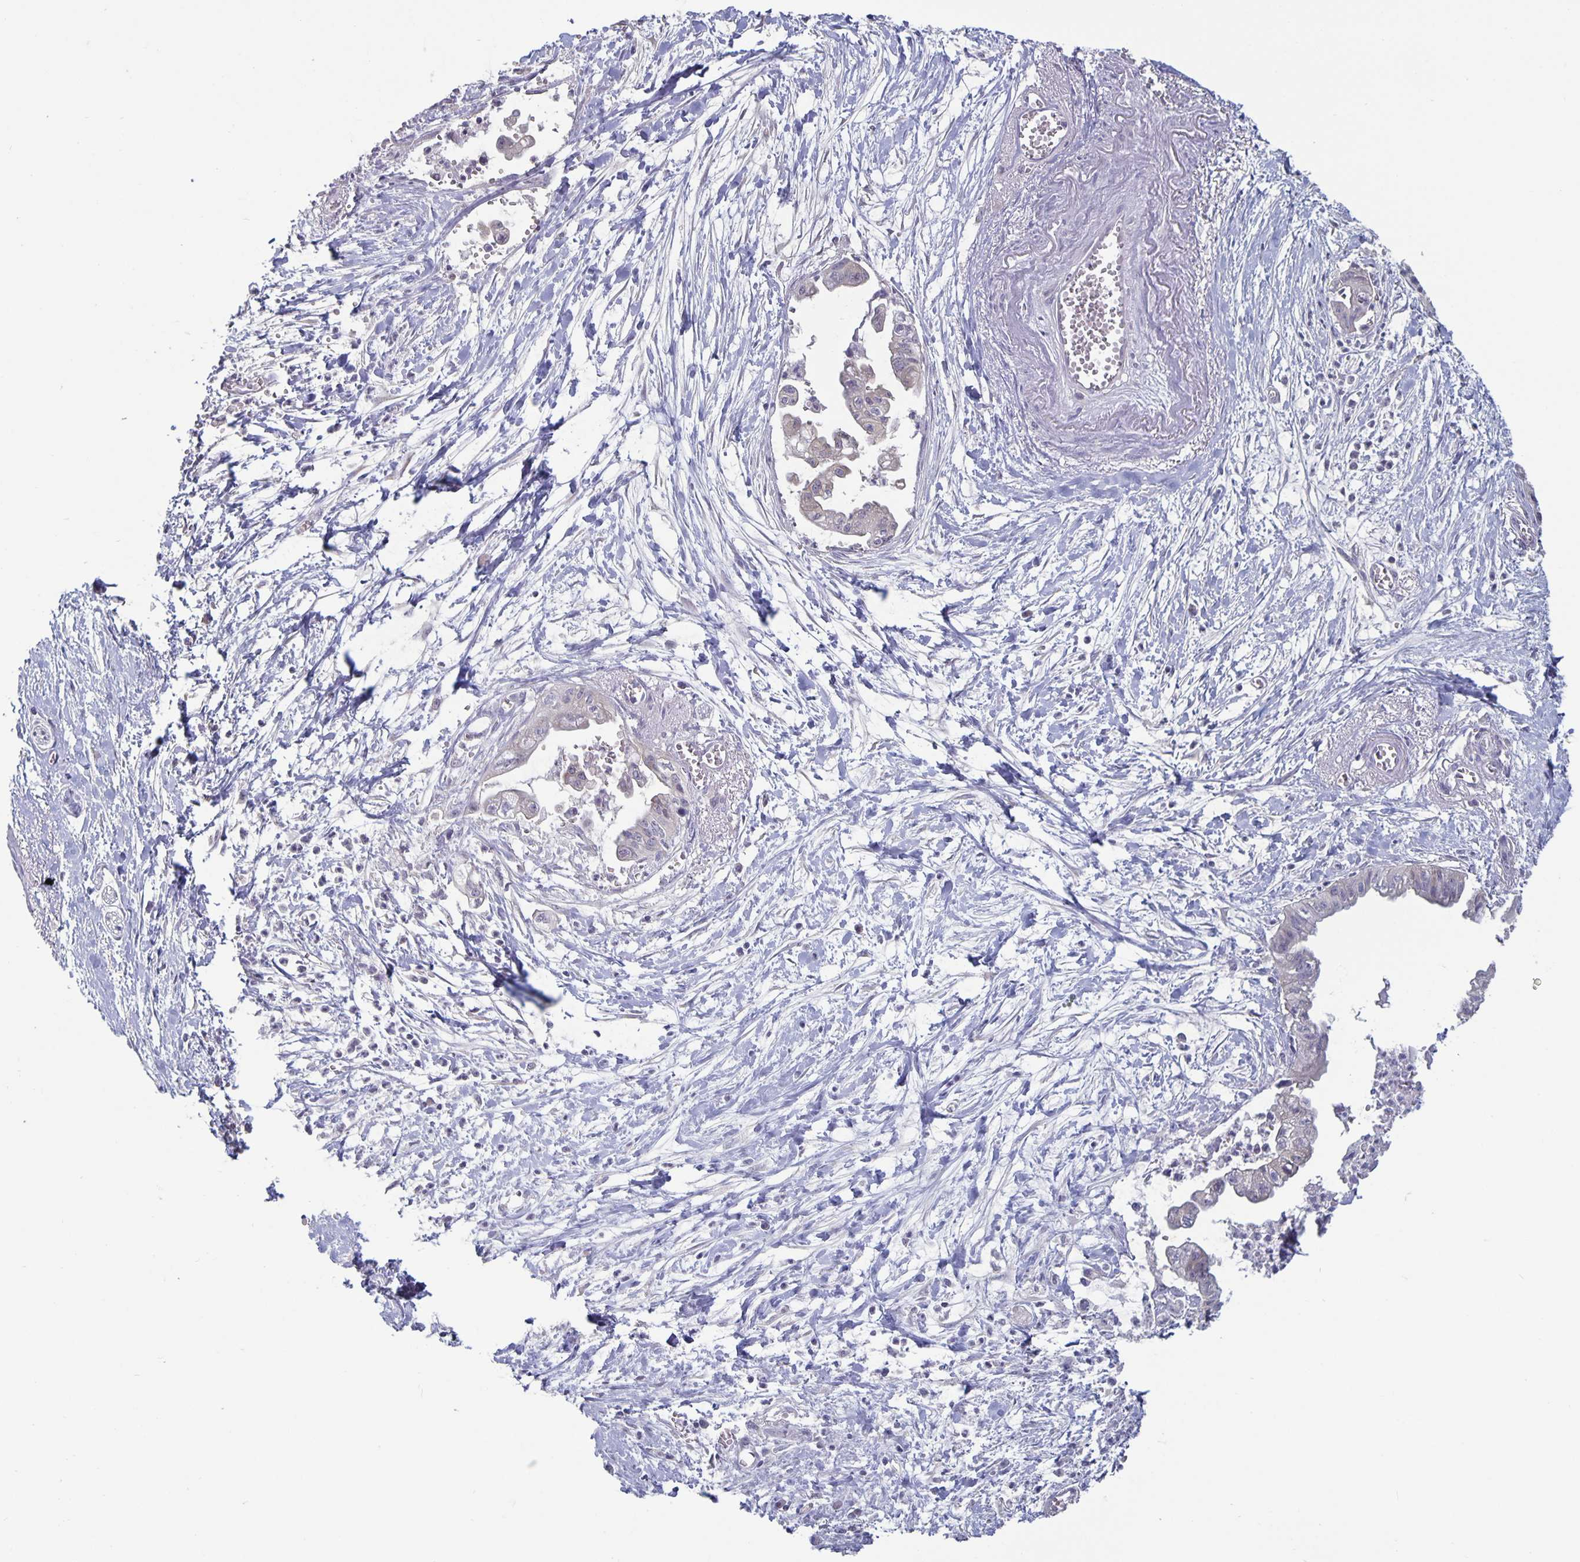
{"staining": {"intensity": "negative", "quantity": "none", "location": "none"}, "tissue": "pancreatic cancer", "cell_type": "Tumor cells", "image_type": "cancer", "snomed": [{"axis": "morphology", "description": "Adenocarcinoma, NOS"}, {"axis": "topography", "description": "Pancreas"}], "caption": "IHC image of neoplastic tissue: pancreatic cancer stained with DAB (3,3'-diaminobenzidine) exhibits no significant protein staining in tumor cells. (Brightfield microscopy of DAB immunohistochemistry (IHC) at high magnification).", "gene": "PLCB3", "patient": {"sex": "male", "age": 71}}